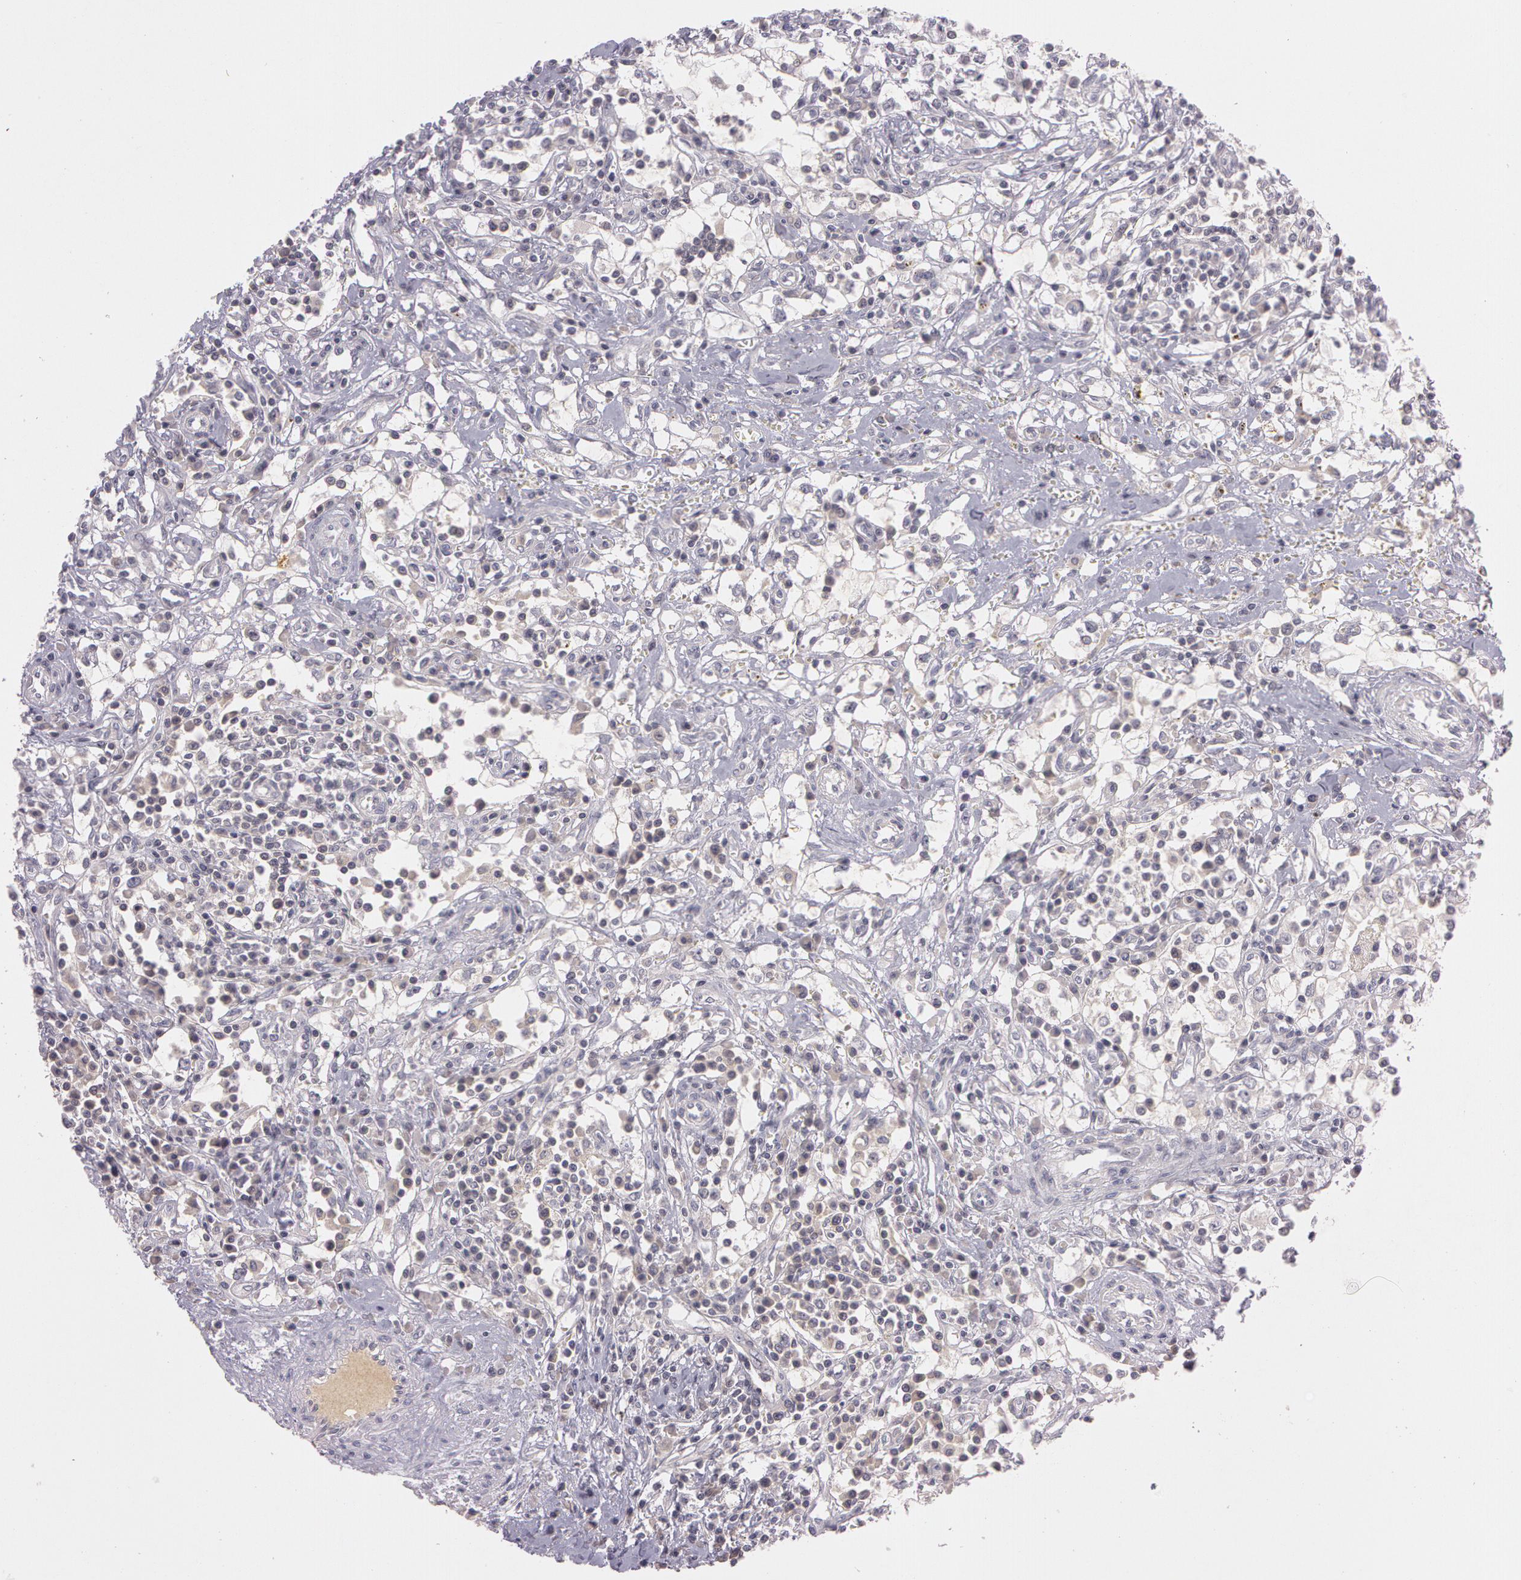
{"staining": {"intensity": "weak", "quantity": "25%-75%", "location": "cytoplasmic/membranous"}, "tissue": "renal cancer", "cell_type": "Tumor cells", "image_type": "cancer", "snomed": [{"axis": "morphology", "description": "Adenocarcinoma, NOS"}, {"axis": "topography", "description": "Kidney"}], "caption": "High-magnification brightfield microscopy of renal cancer (adenocarcinoma) stained with DAB (3,3'-diaminobenzidine) (brown) and counterstained with hematoxylin (blue). tumor cells exhibit weak cytoplasmic/membranous staining is present in about25%-75% of cells. (brown staining indicates protein expression, while blue staining denotes nuclei).", "gene": "MXRA5", "patient": {"sex": "male", "age": 82}}